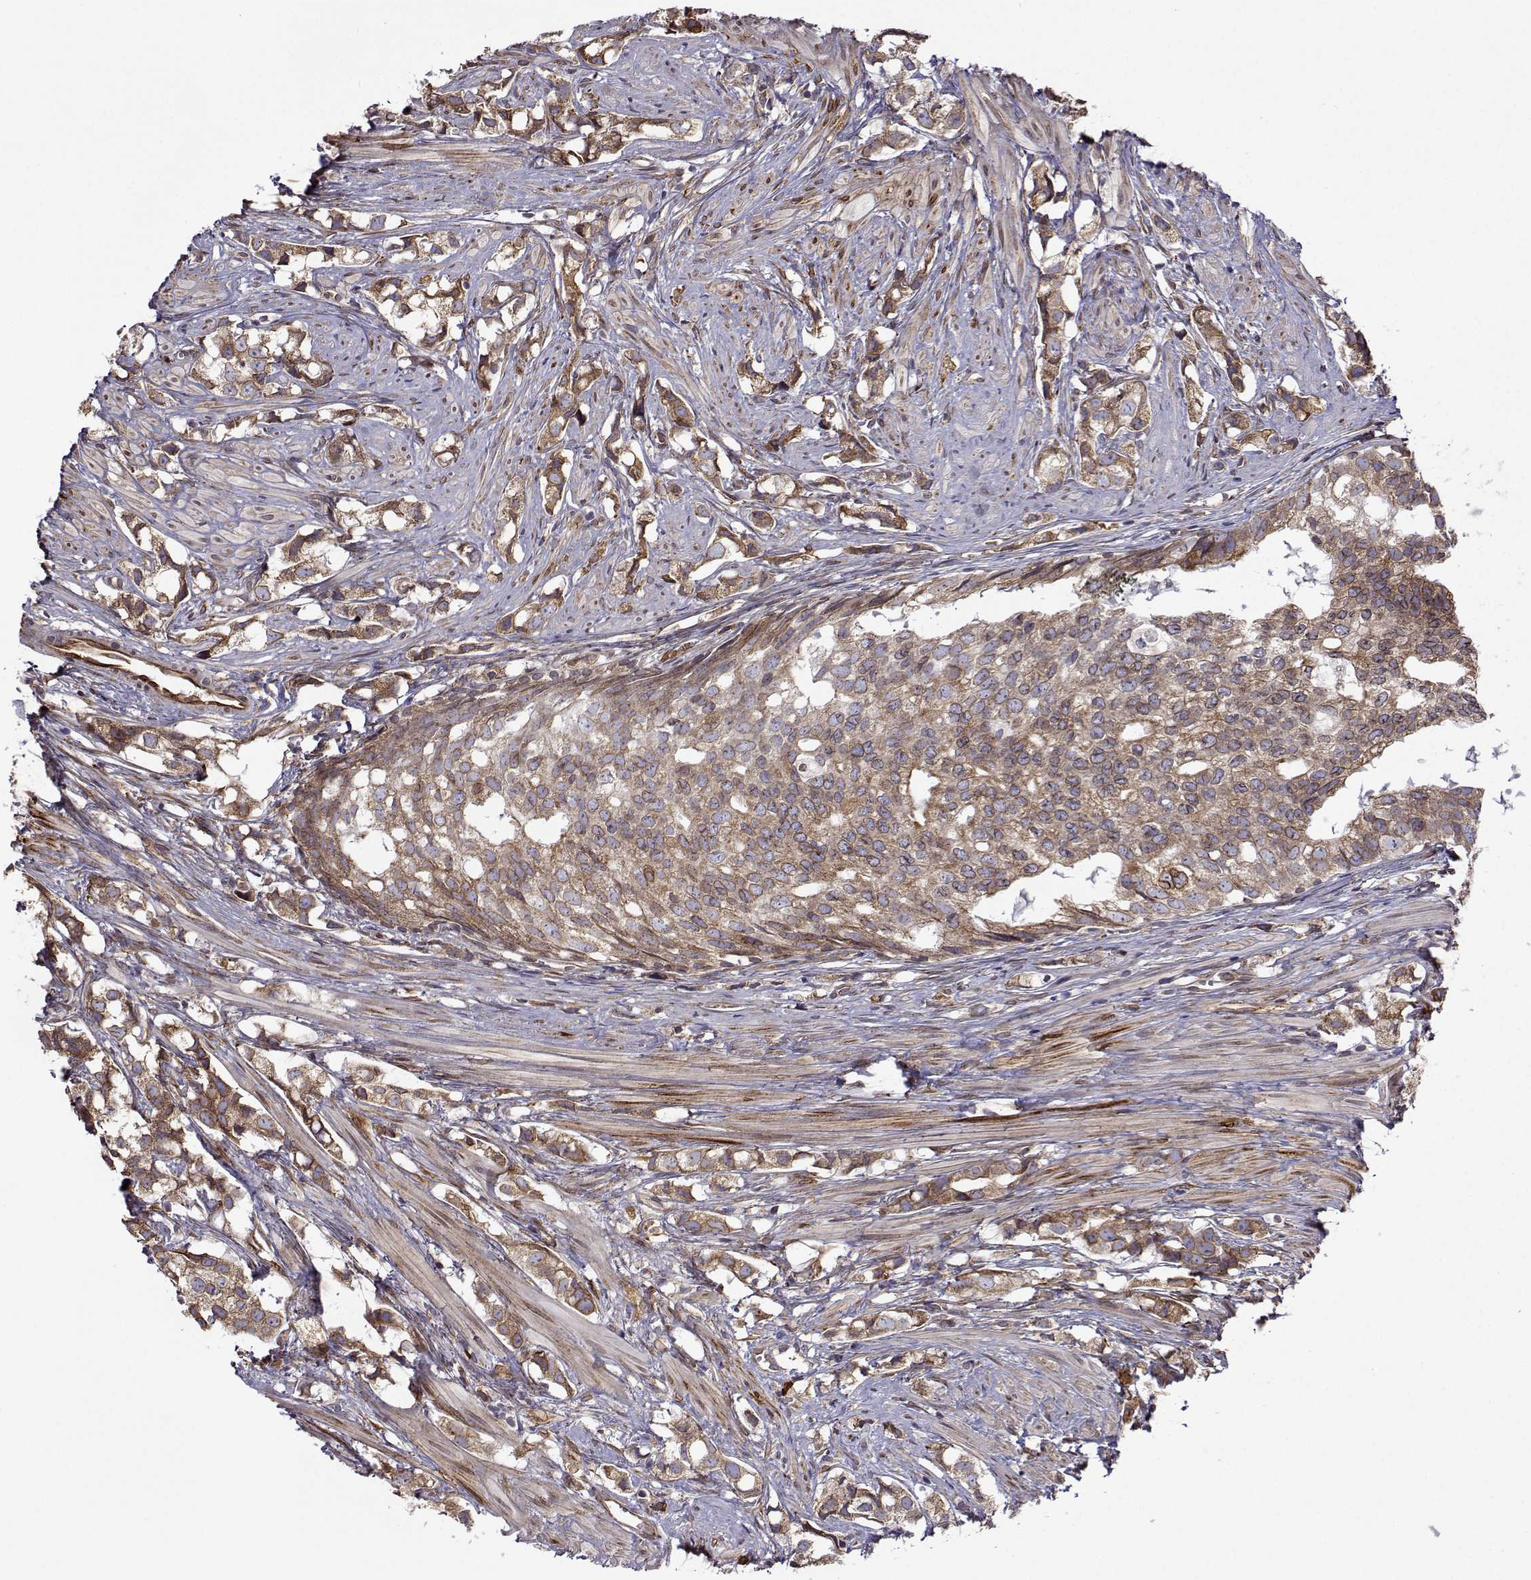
{"staining": {"intensity": "weak", "quantity": ">75%", "location": "cytoplasmic/membranous"}, "tissue": "prostate cancer", "cell_type": "Tumor cells", "image_type": "cancer", "snomed": [{"axis": "morphology", "description": "Adenocarcinoma, High grade"}, {"axis": "topography", "description": "Prostate"}], "caption": "Human adenocarcinoma (high-grade) (prostate) stained with a brown dye demonstrates weak cytoplasmic/membranous positive positivity in approximately >75% of tumor cells.", "gene": "PGRMC2", "patient": {"sex": "male", "age": 58}}